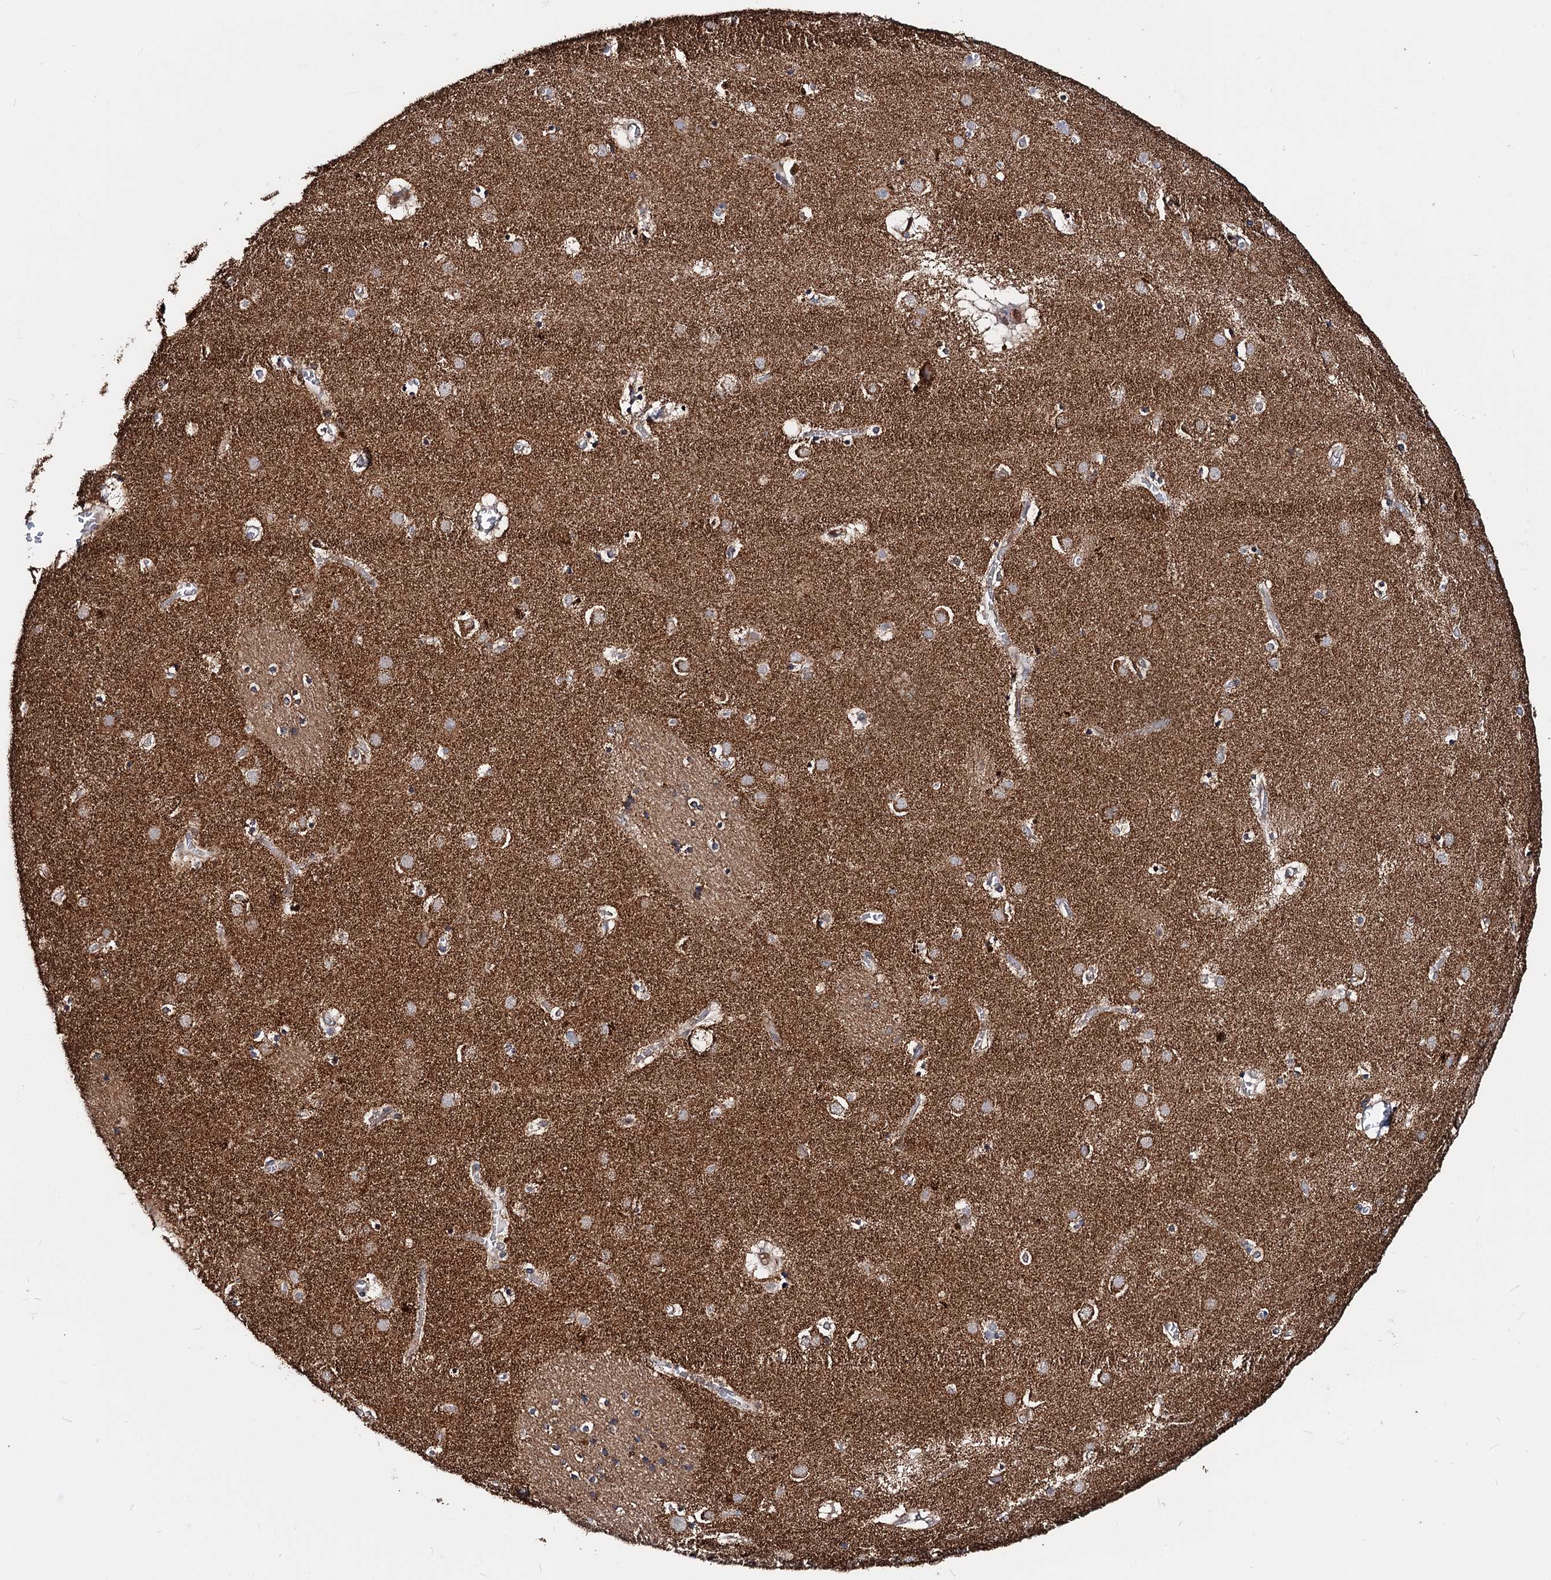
{"staining": {"intensity": "moderate", "quantity": "<25%", "location": "cytoplasmic/membranous"}, "tissue": "caudate", "cell_type": "Glial cells", "image_type": "normal", "snomed": [{"axis": "morphology", "description": "Normal tissue, NOS"}, {"axis": "topography", "description": "Lateral ventricle wall"}], "caption": "Brown immunohistochemical staining in unremarkable caudate shows moderate cytoplasmic/membranous expression in about <25% of glial cells. The staining was performed using DAB to visualize the protein expression in brown, while the nuclei were stained in blue with hematoxylin (Magnification: 20x).", "gene": "CEP76", "patient": {"sex": "male", "age": 70}}